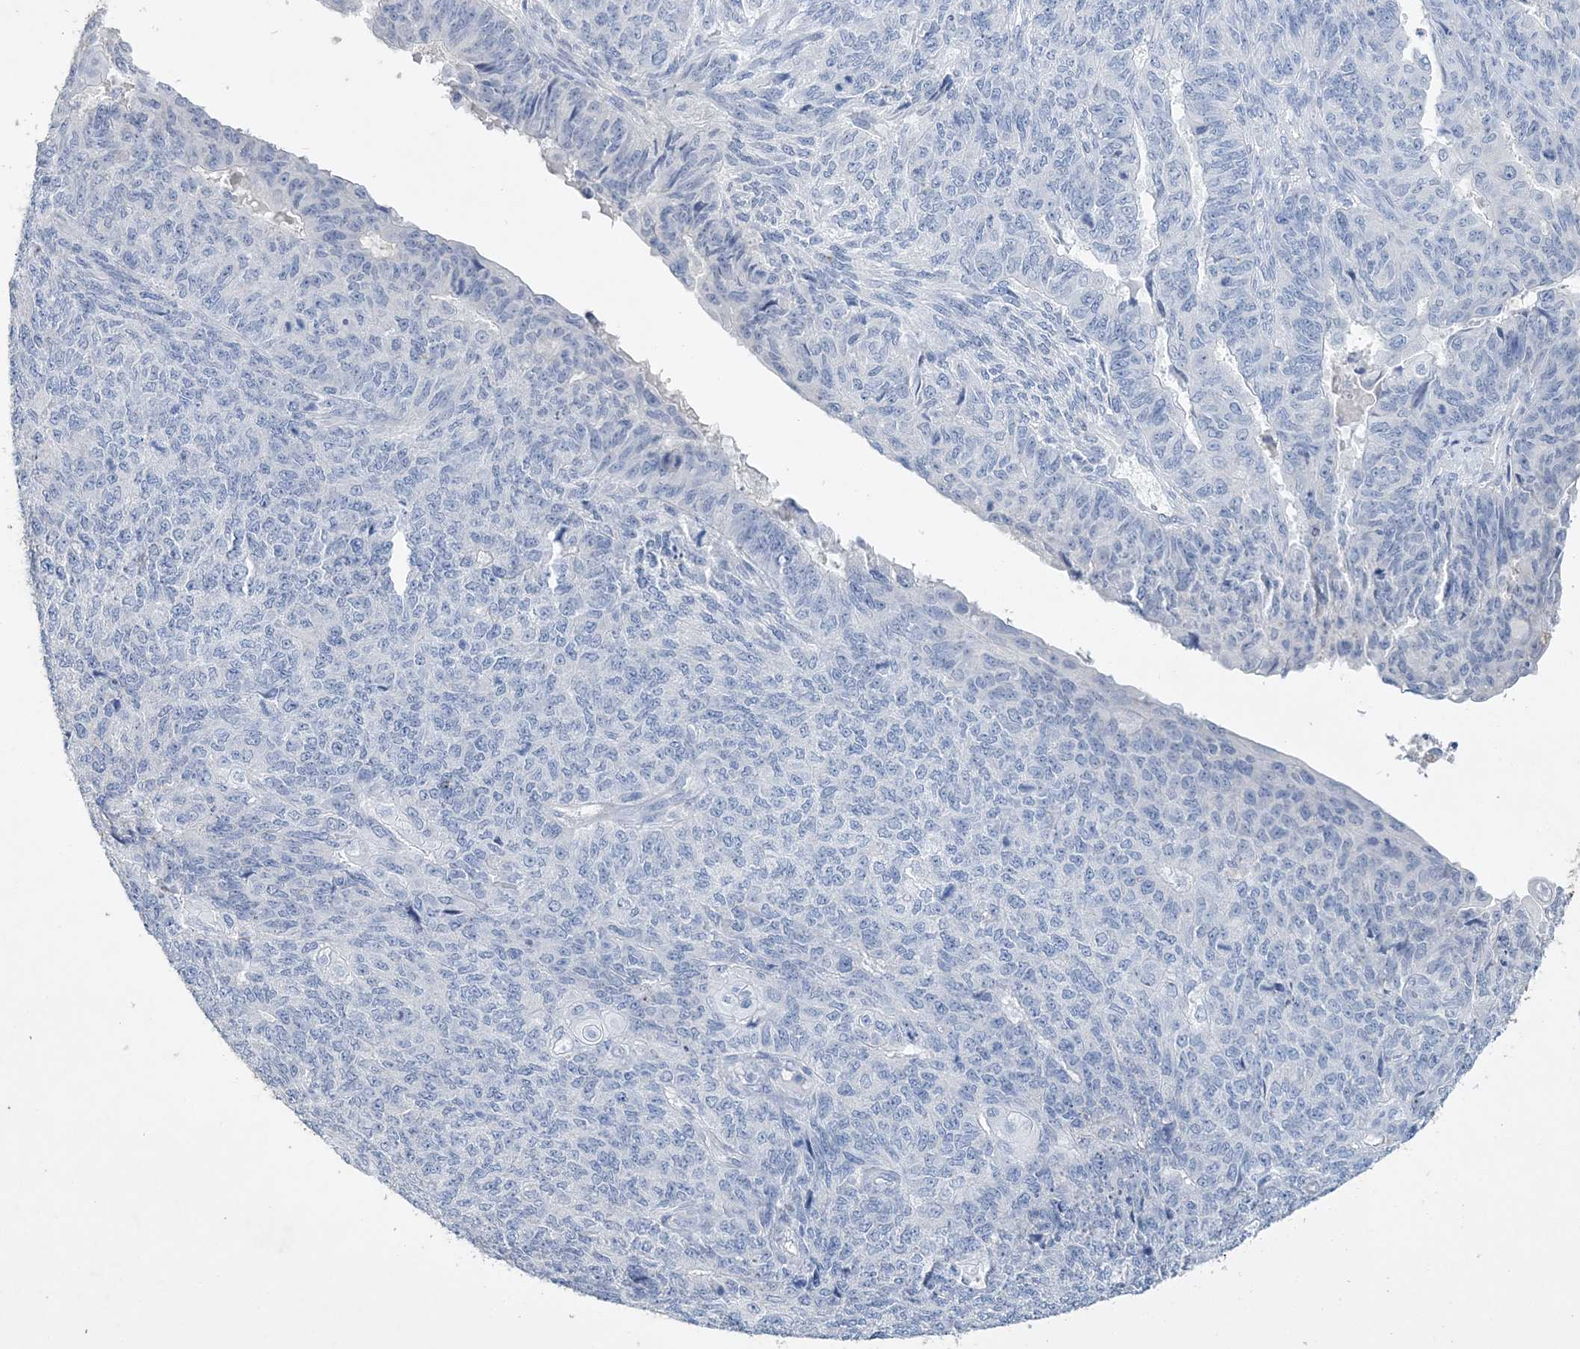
{"staining": {"intensity": "negative", "quantity": "none", "location": "none"}, "tissue": "endometrial cancer", "cell_type": "Tumor cells", "image_type": "cancer", "snomed": [{"axis": "morphology", "description": "Adenocarcinoma, NOS"}, {"axis": "topography", "description": "Endometrium"}], "caption": "DAB (3,3'-diaminobenzidine) immunohistochemical staining of human endometrial cancer (adenocarcinoma) shows no significant expression in tumor cells.", "gene": "COPS8", "patient": {"sex": "female", "age": 32}}